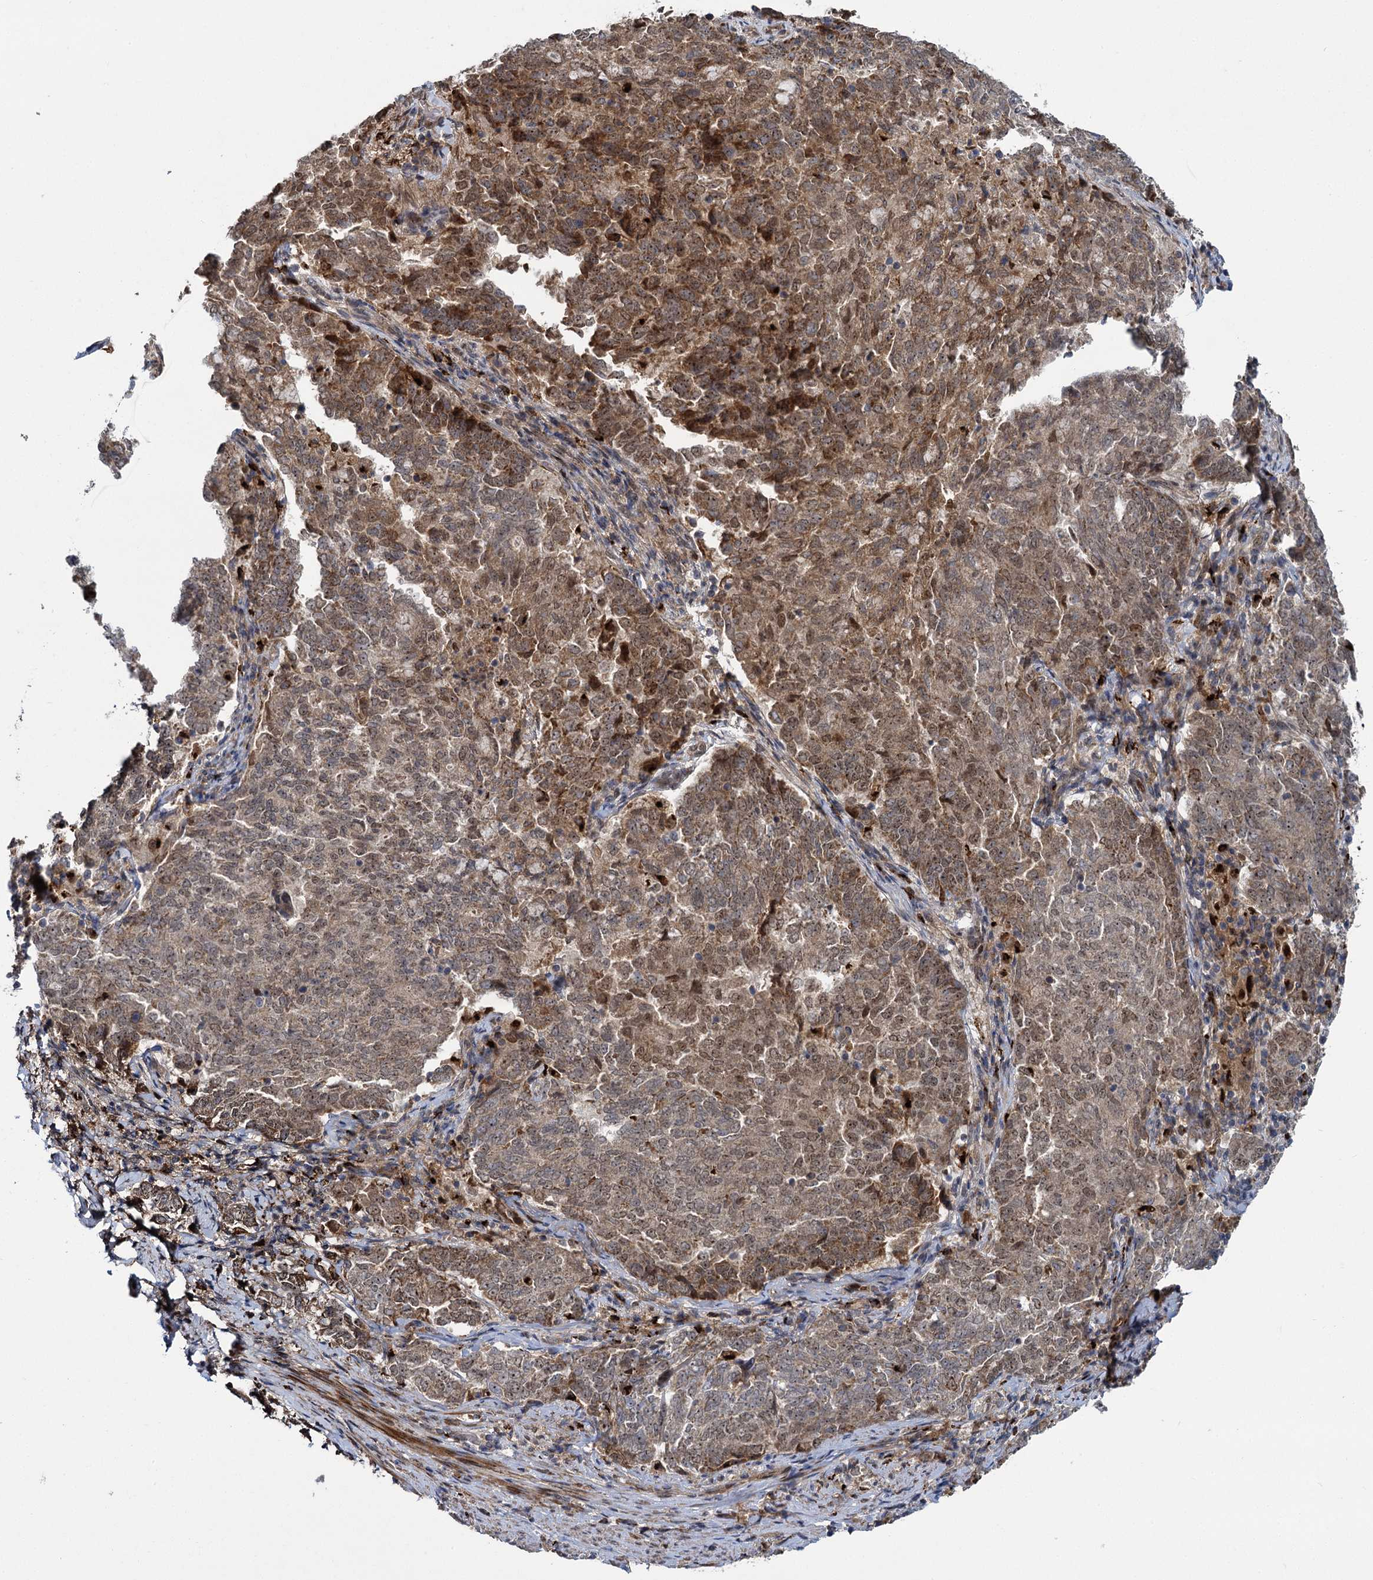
{"staining": {"intensity": "moderate", "quantity": ">75%", "location": "cytoplasmic/membranous,nuclear"}, "tissue": "endometrial cancer", "cell_type": "Tumor cells", "image_type": "cancer", "snomed": [{"axis": "morphology", "description": "Adenocarcinoma, NOS"}, {"axis": "topography", "description": "Endometrium"}], "caption": "Human endometrial adenocarcinoma stained with a protein marker shows moderate staining in tumor cells.", "gene": "GAL3ST4", "patient": {"sex": "female", "age": 80}}